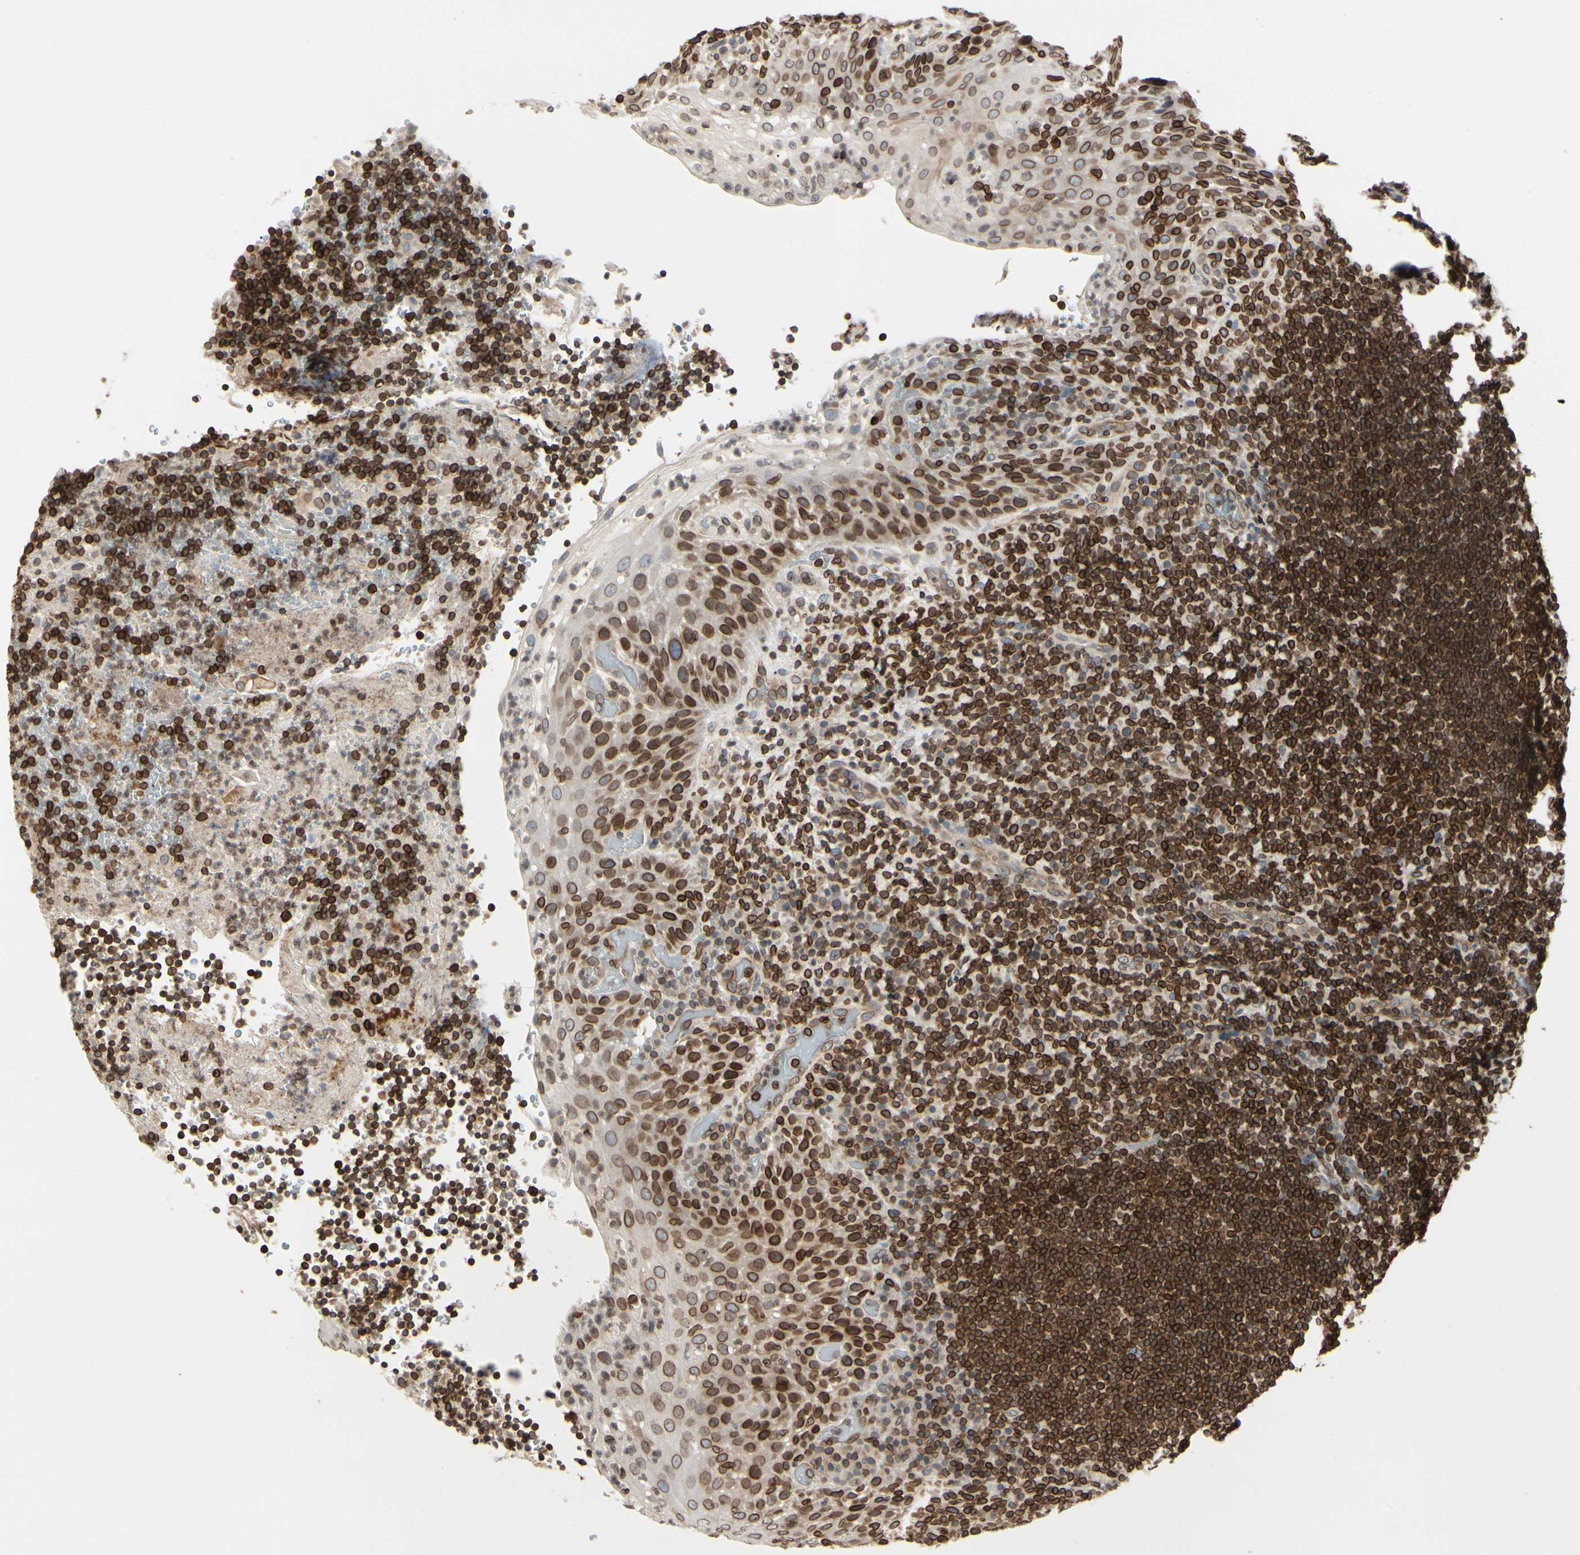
{"staining": {"intensity": "strong", "quantity": ">75%", "location": "cytoplasmic/membranous,nuclear"}, "tissue": "lymphoma", "cell_type": "Tumor cells", "image_type": "cancer", "snomed": [{"axis": "morphology", "description": "Malignant lymphoma, non-Hodgkin's type, High grade"}, {"axis": "topography", "description": "Tonsil"}], "caption": "Malignant lymphoma, non-Hodgkin's type (high-grade) stained for a protein (brown) displays strong cytoplasmic/membranous and nuclear positive staining in about >75% of tumor cells.", "gene": "TMPO", "patient": {"sex": "female", "age": 36}}